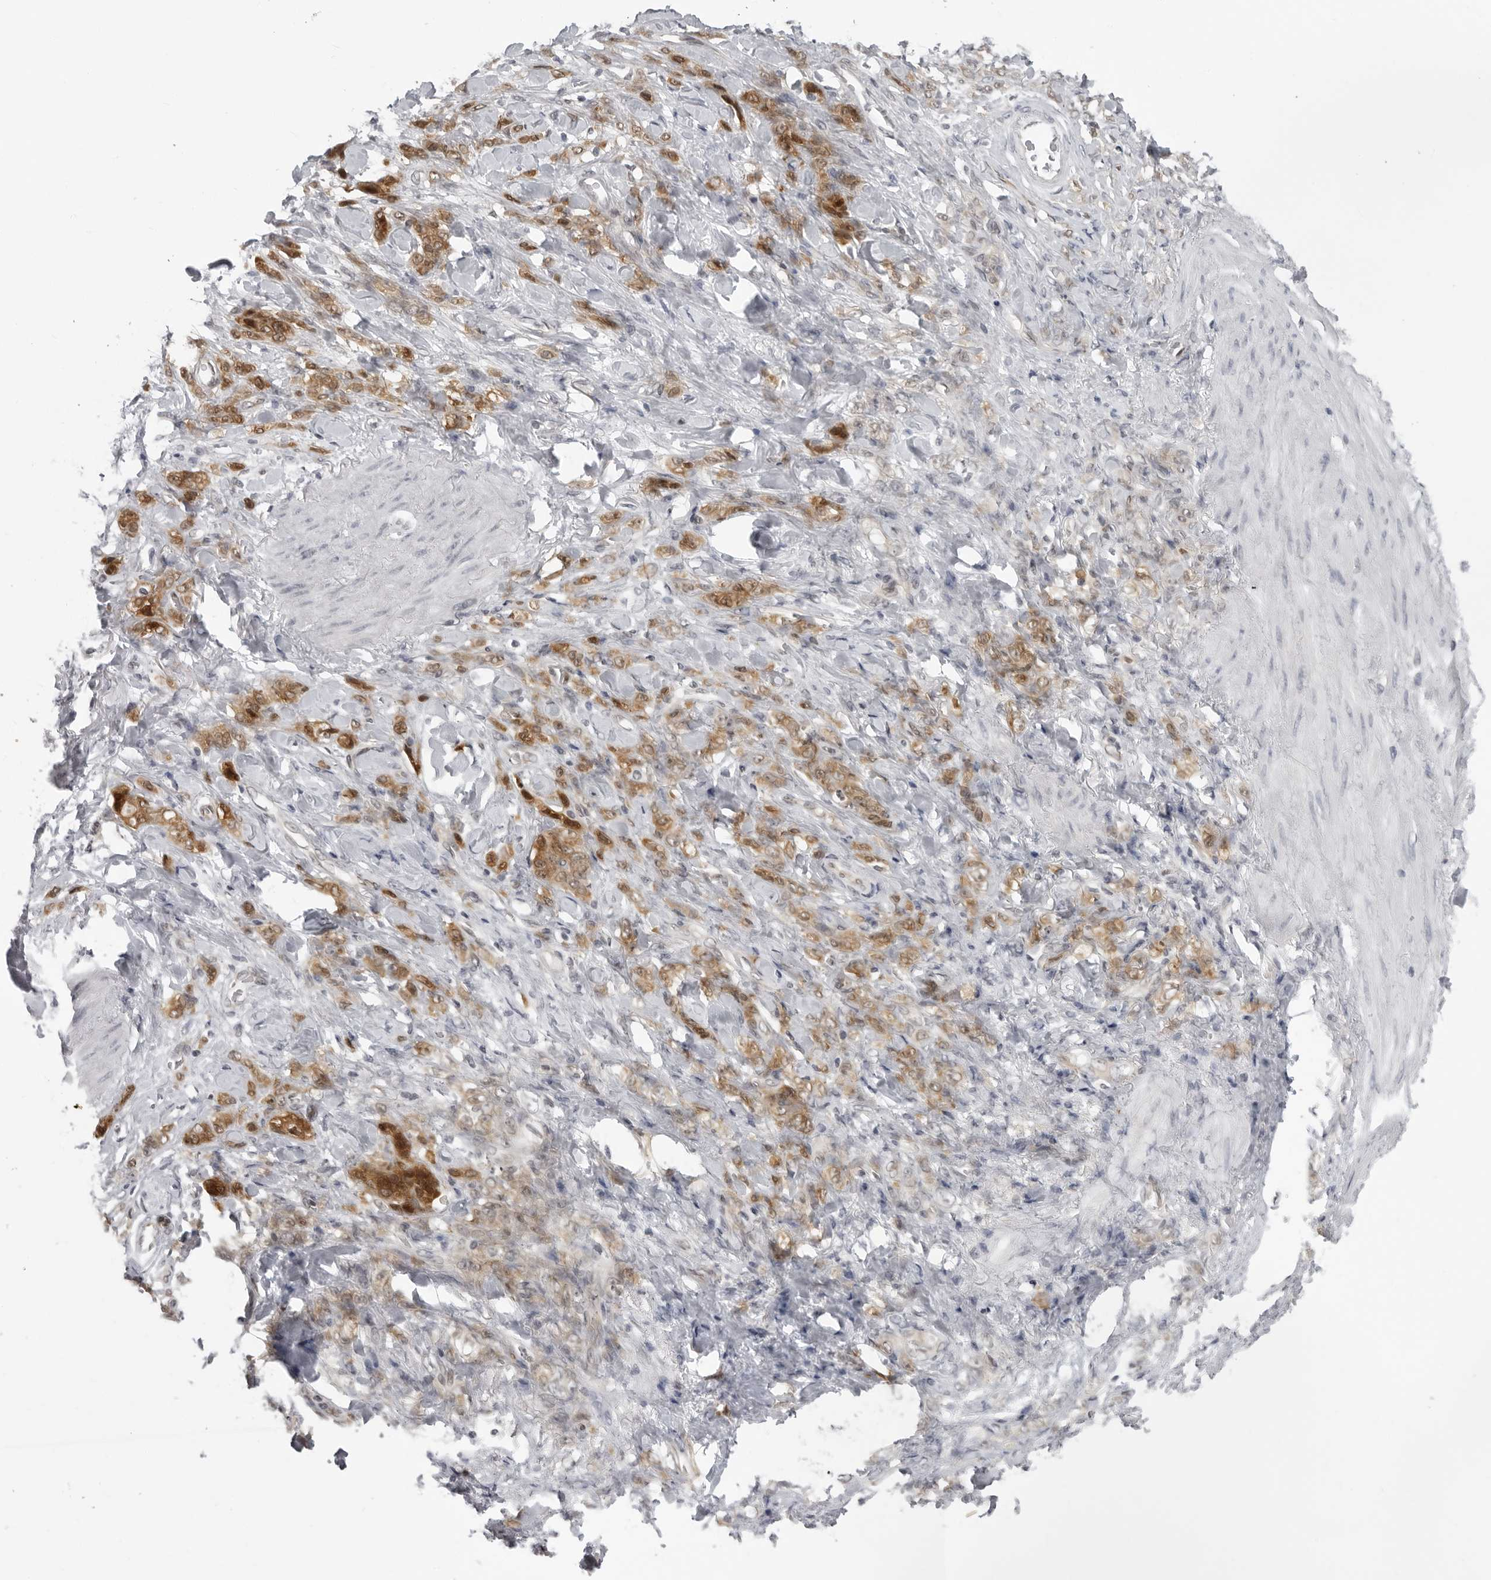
{"staining": {"intensity": "moderate", "quantity": ">75%", "location": "cytoplasmic/membranous"}, "tissue": "stomach cancer", "cell_type": "Tumor cells", "image_type": "cancer", "snomed": [{"axis": "morphology", "description": "Normal tissue, NOS"}, {"axis": "morphology", "description": "Adenocarcinoma, NOS"}, {"axis": "topography", "description": "Stomach"}], "caption": "Human stomach cancer (adenocarcinoma) stained for a protein (brown) displays moderate cytoplasmic/membranous positive staining in about >75% of tumor cells.", "gene": "CASP7", "patient": {"sex": "male", "age": 82}}